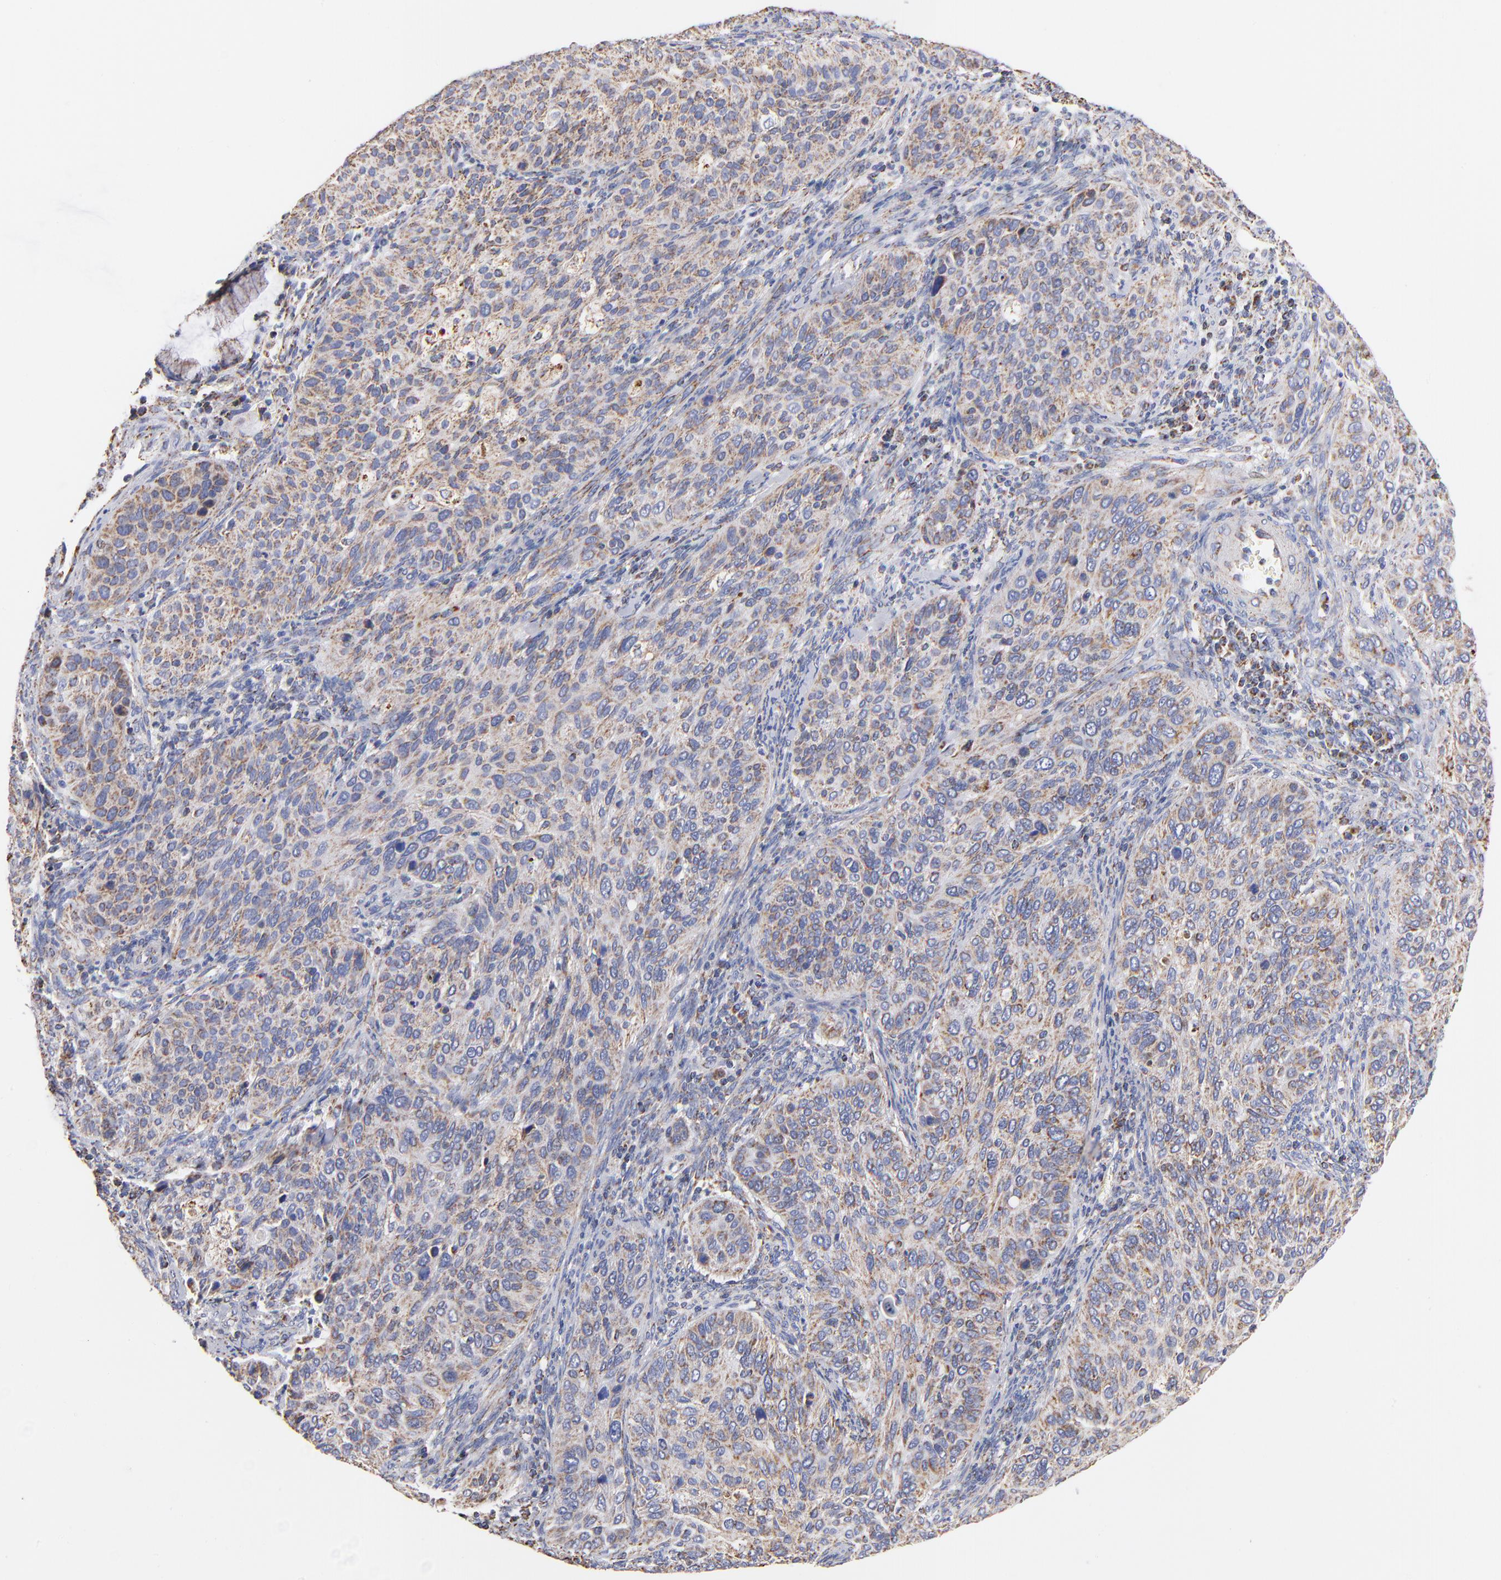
{"staining": {"intensity": "moderate", "quantity": ">75%", "location": "cytoplasmic/membranous"}, "tissue": "cervical cancer", "cell_type": "Tumor cells", "image_type": "cancer", "snomed": [{"axis": "morphology", "description": "Squamous cell carcinoma, NOS"}, {"axis": "topography", "description": "Cervix"}], "caption": "Cervical cancer stained with immunohistochemistry (IHC) shows moderate cytoplasmic/membranous positivity in approximately >75% of tumor cells.", "gene": "PHB1", "patient": {"sex": "female", "age": 57}}